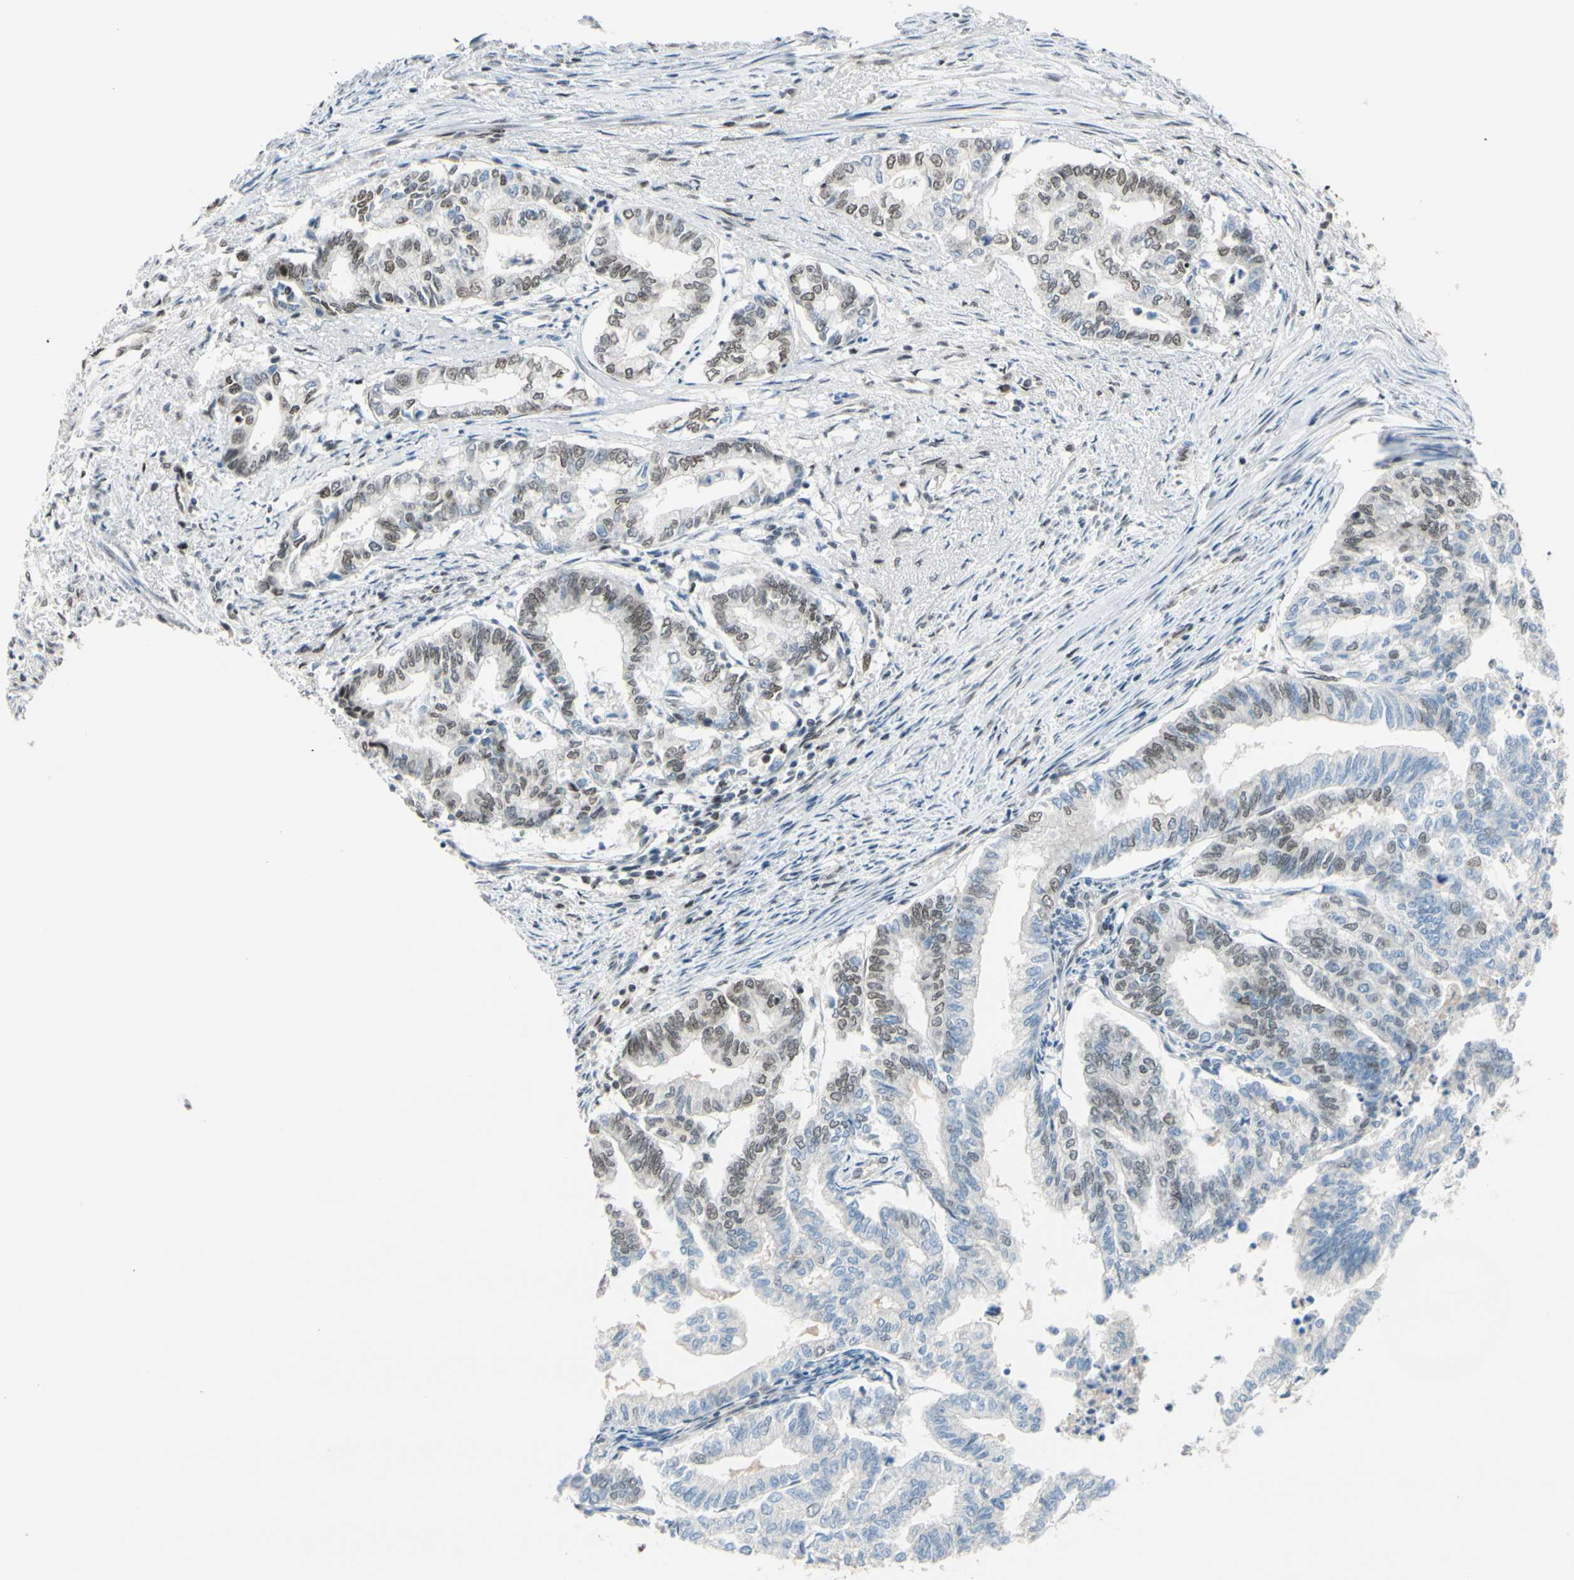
{"staining": {"intensity": "weak", "quantity": "25%-75%", "location": "nuclear"}, "tissue": "endometrial cancer", "cell_type": "Tumor cells", "image_type": "cancer", "snomed": [{"axis": "morphology", "description": "Adenocarcinoma, NOS"}, {"axis": "topography", "description": "Endometrium"}], "caption": "Tumor cells display weak nuclear positivity in approximately 25%-75% of cells in adenocarcinoma (endometrial).", "gene": "SUFU", "patient": {"sex": "female", "age": 79}}